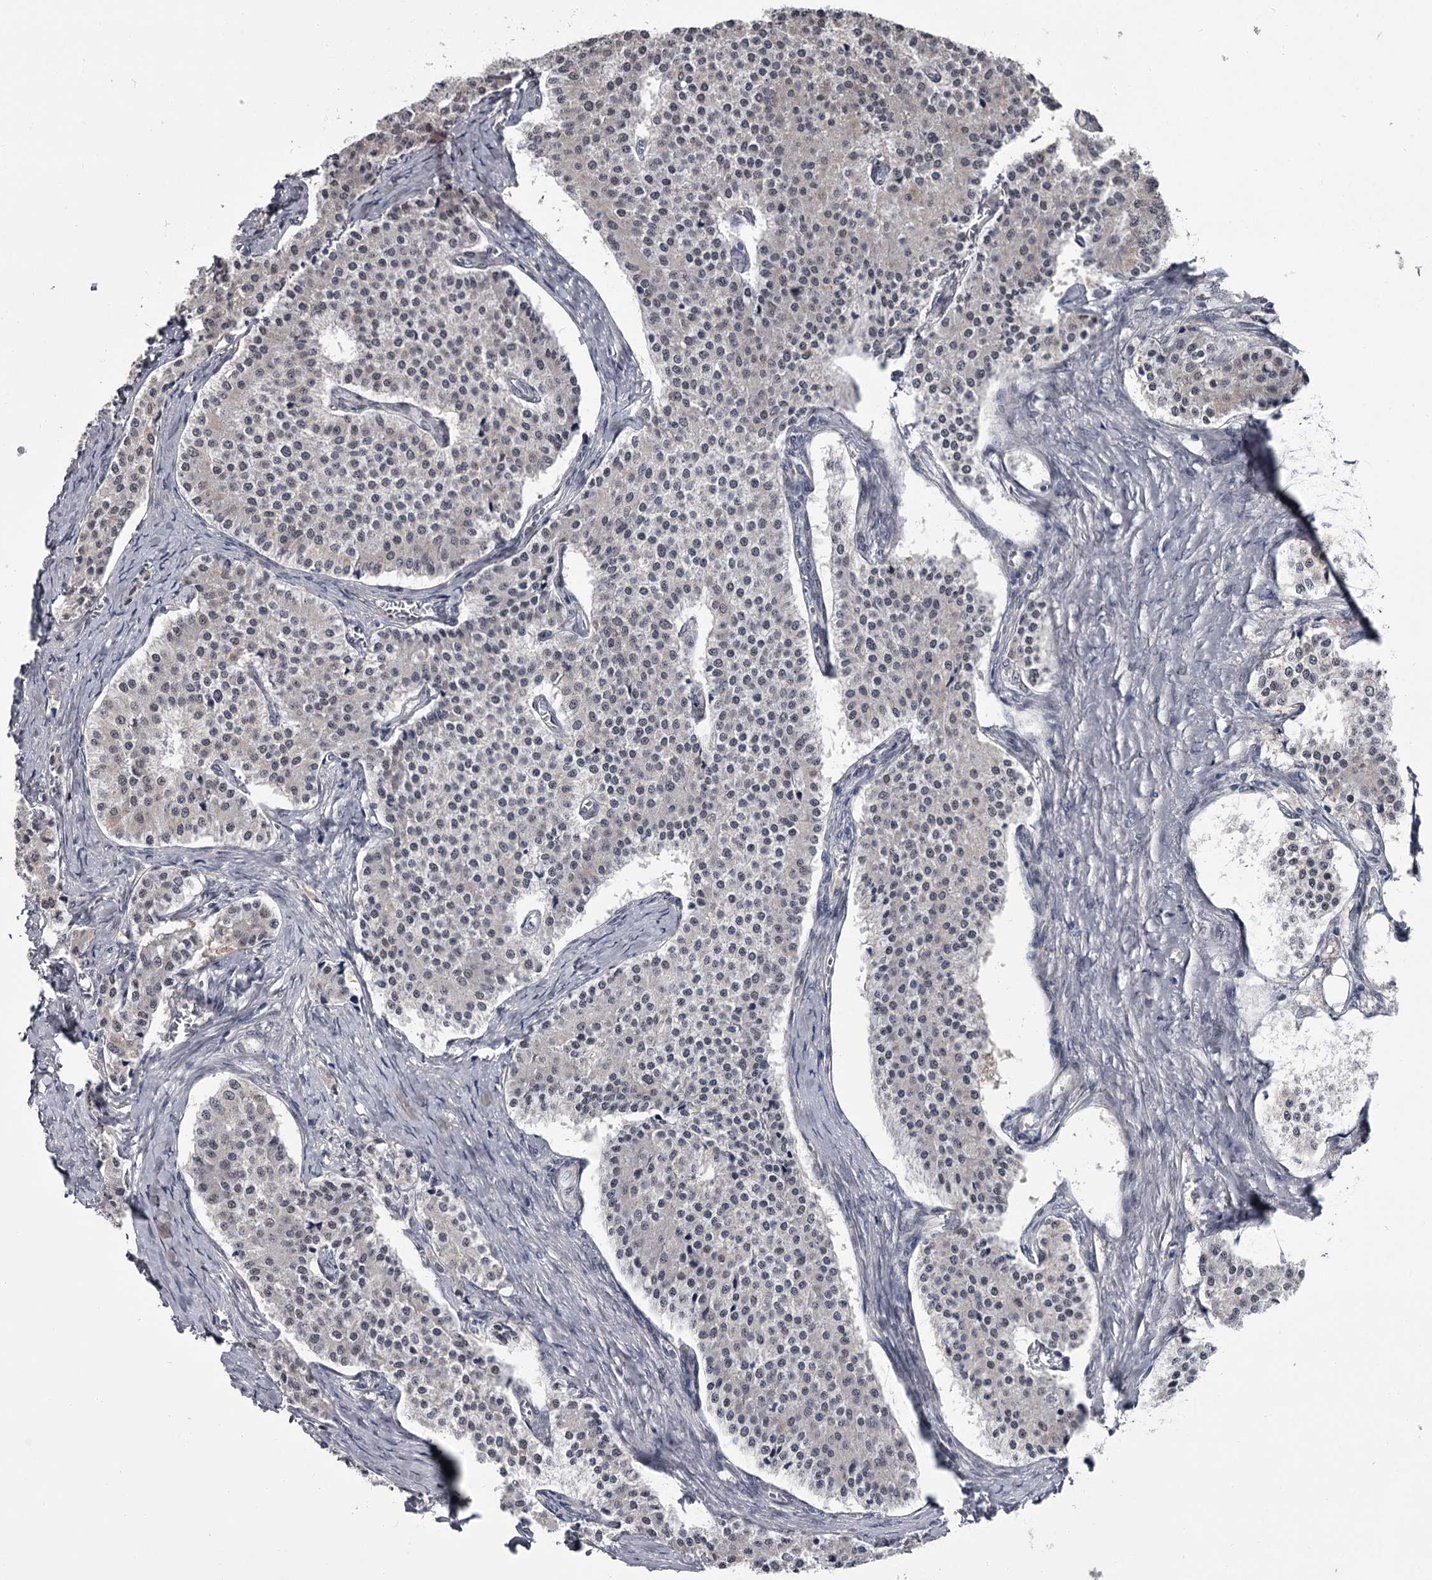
{"staining": {"intensity": "negative", "quantity": "none", "location": "none"}, "tissue": "carcinoid", "cell_type": "Tumor cells", "image_type": "cancer", "snomed": [{"axis": "morphology", "description": "Carcinoid, malignant, NOS"}, {"axis": "topography", "description": "Colon"}], "caption": "An immunohistochemistry (IHC) histopathology image of carcinoid is shown. There is no staining in tumor cells of carcinoid.", "gene": "PRPF40B", "patient": {"sex": "female", "age": 52}}